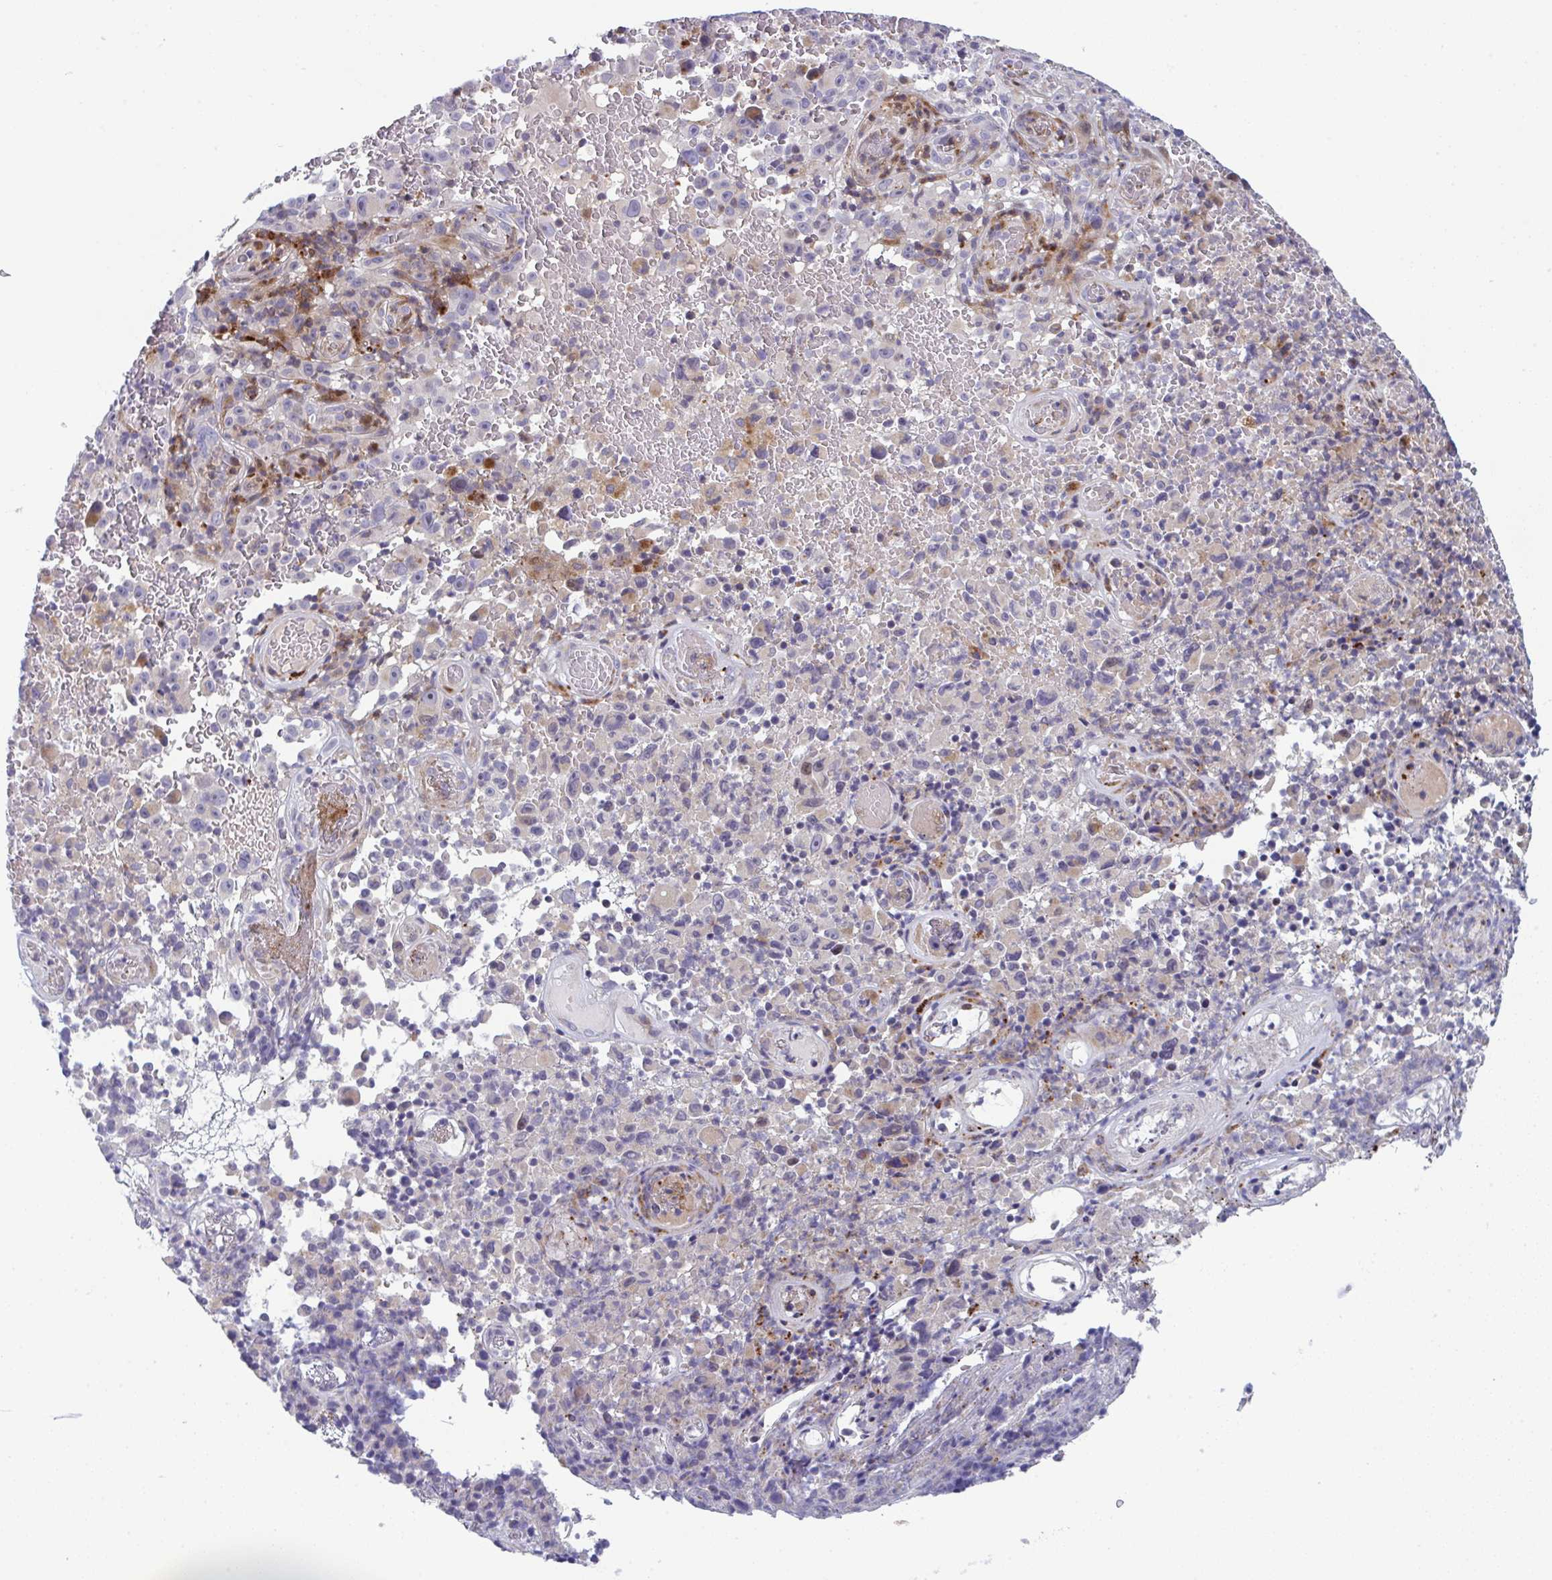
{"staining": {"intensity": "negative", "quantity": "none", "location": "none"}, "tissue": "melanoma", "cell_type": "Tumor cells", "image_type": "cancer", "snomed": [{"axis": "morphology", "description": "Malignant melanoma, NOS"}, {"axis": "topography", "description": "Skin"}], "caption": "This is an IHC image of malignant melanoma. There is no staining in tumor cells.", "gene": "AOC2", "patient": {"sex": "female", "age": 82}}